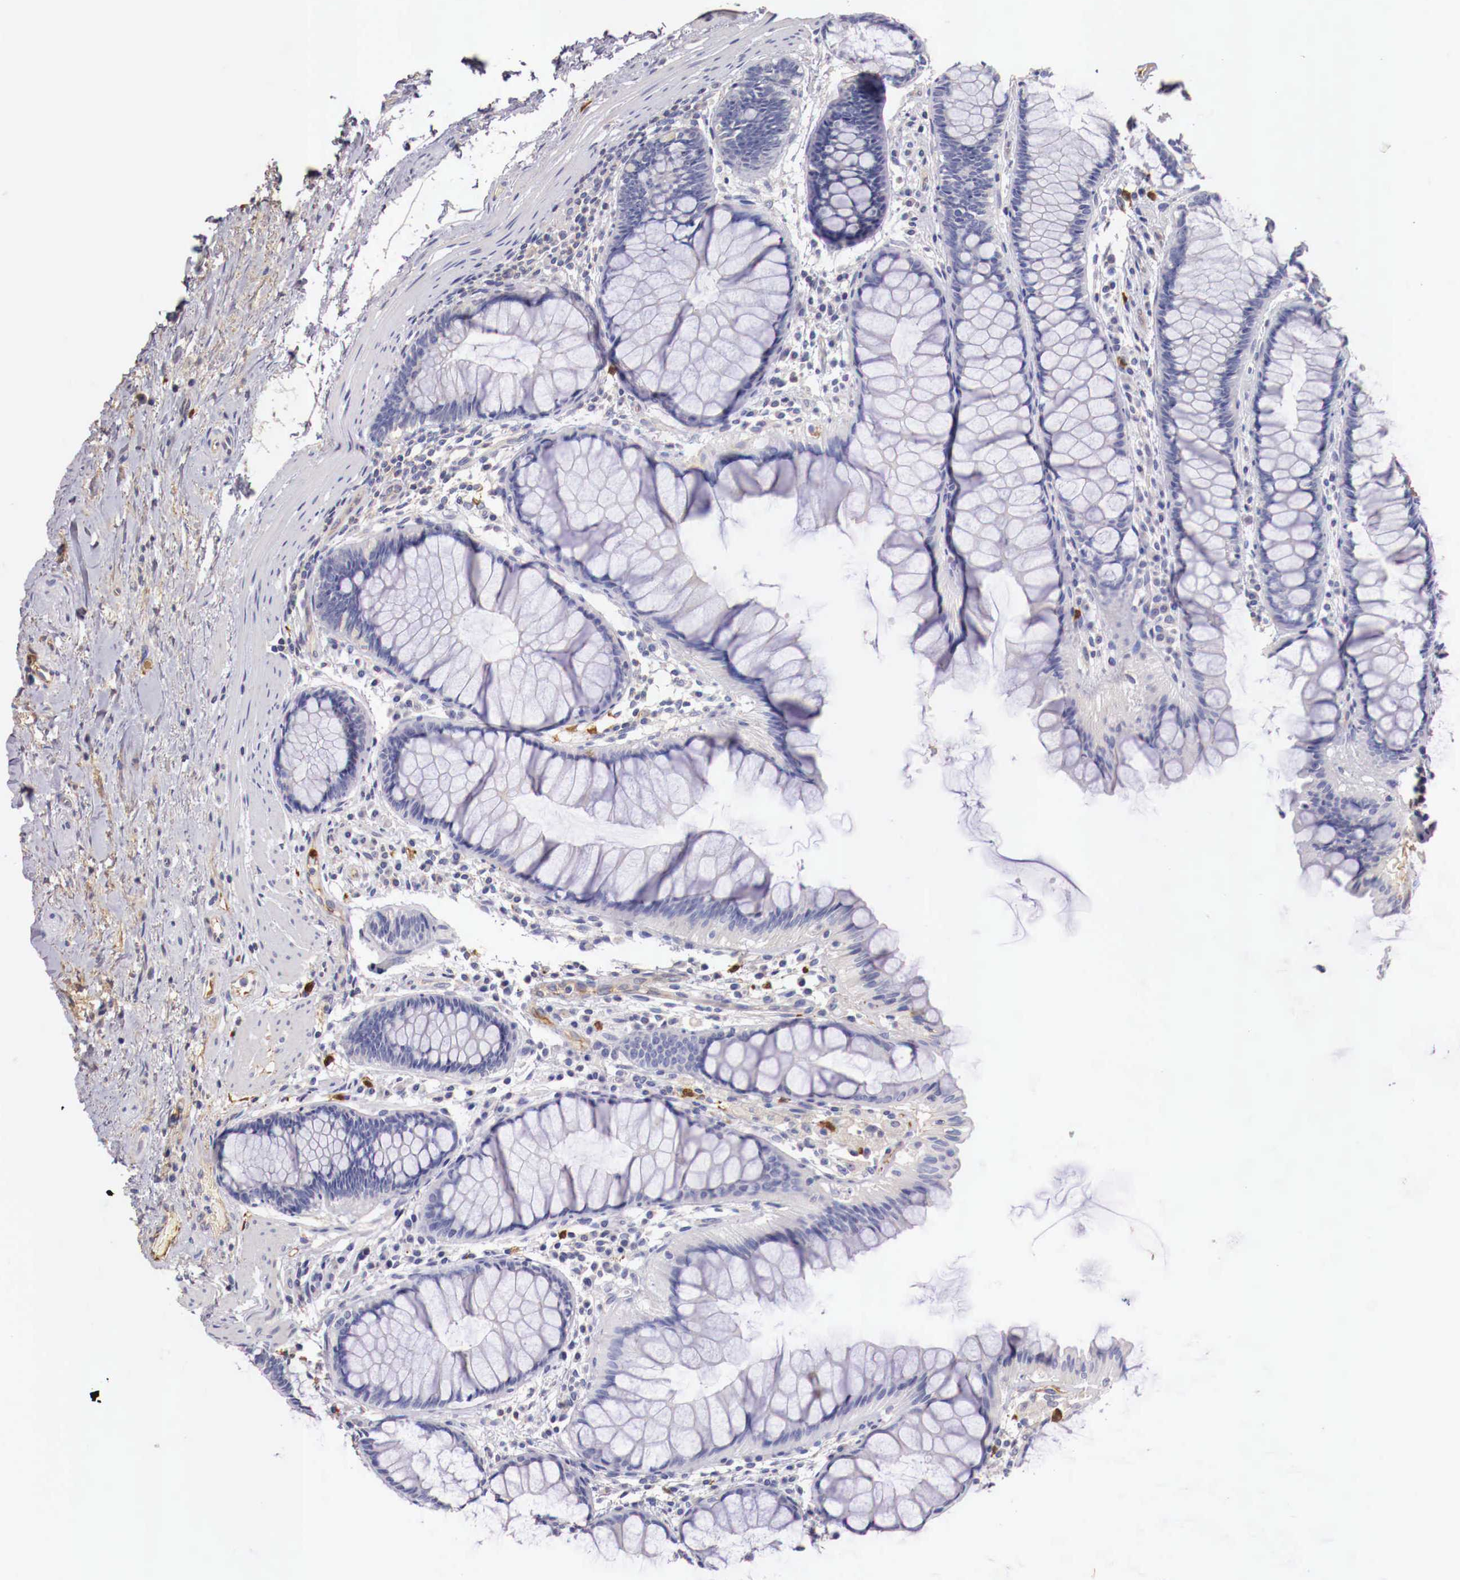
{"staining": {"intensity": "negative", "quantity": "none", "location": "none"}, "tissue": "rectum", "cell_type": "Glandular cells", "image_type": "normal", "snomed": [{"axis": "morphology", "description": "Normal tissue, NOS"}, {"axis": "topography", "description": "Rectum"}], "caption": "This photomicrograph is of normal rectum stained with IHC to label a protein in brown with the nuclei are counter-stained blue. There is no expression in glandular cells.", "gene": "PITPNA", "patient": {"sex": "male", "age": 77}}